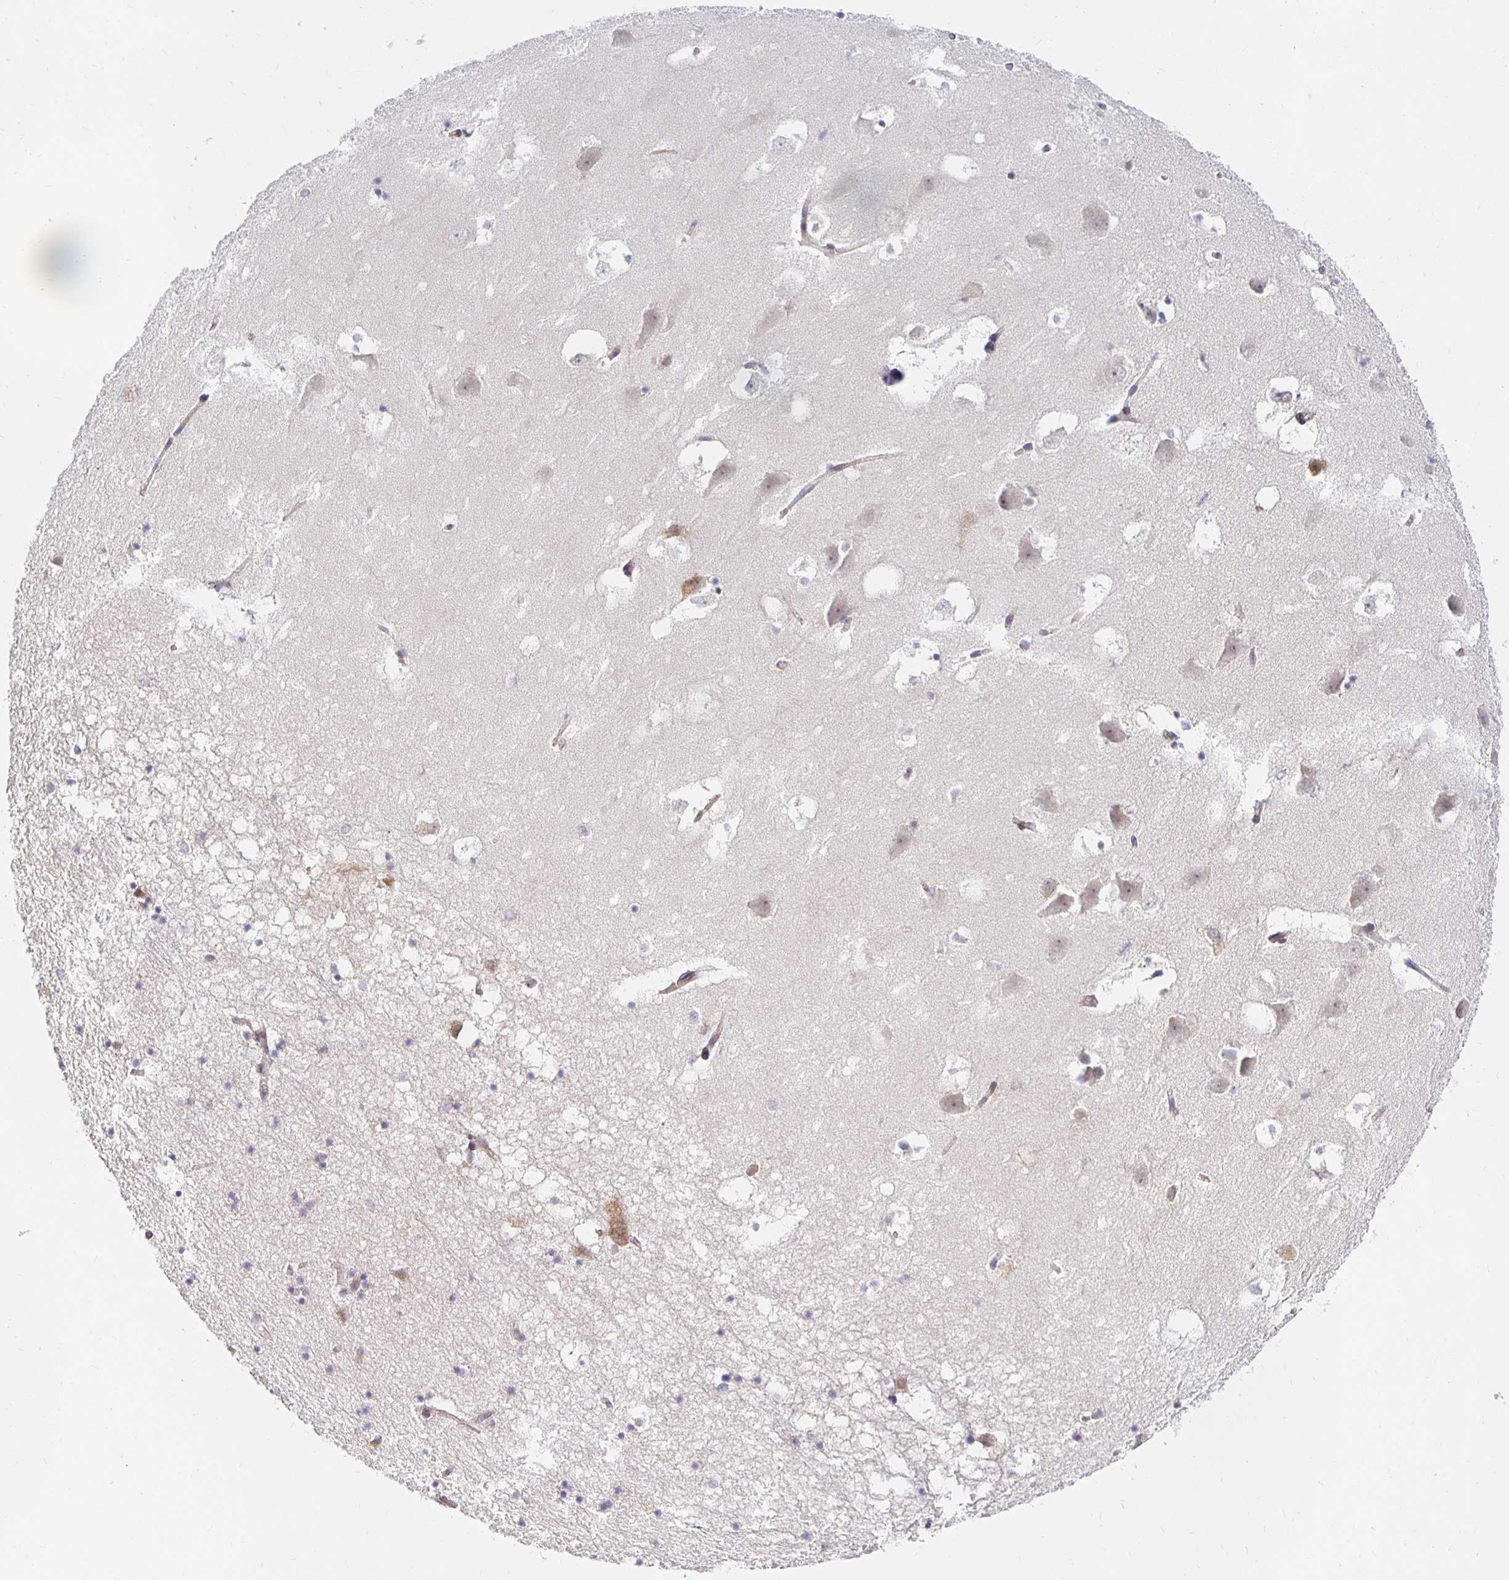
{"staining": {"intensity": "negative", "quantity": "none", "location": "none"}, "tissue": "hippocampus", "cell_type": "Glial cells", "image_type": "normal", "snomed": [{"axis": "morphology", "description": "Normal tissue, NOS"}, {"axis": "topography", "description": "Hippocampus"}], "caption": "Glial cells show no significant protein staining in unremarkable hippocampus.", "gene": "PDAP1", "patient": {"sex": "male", "age": 58}}